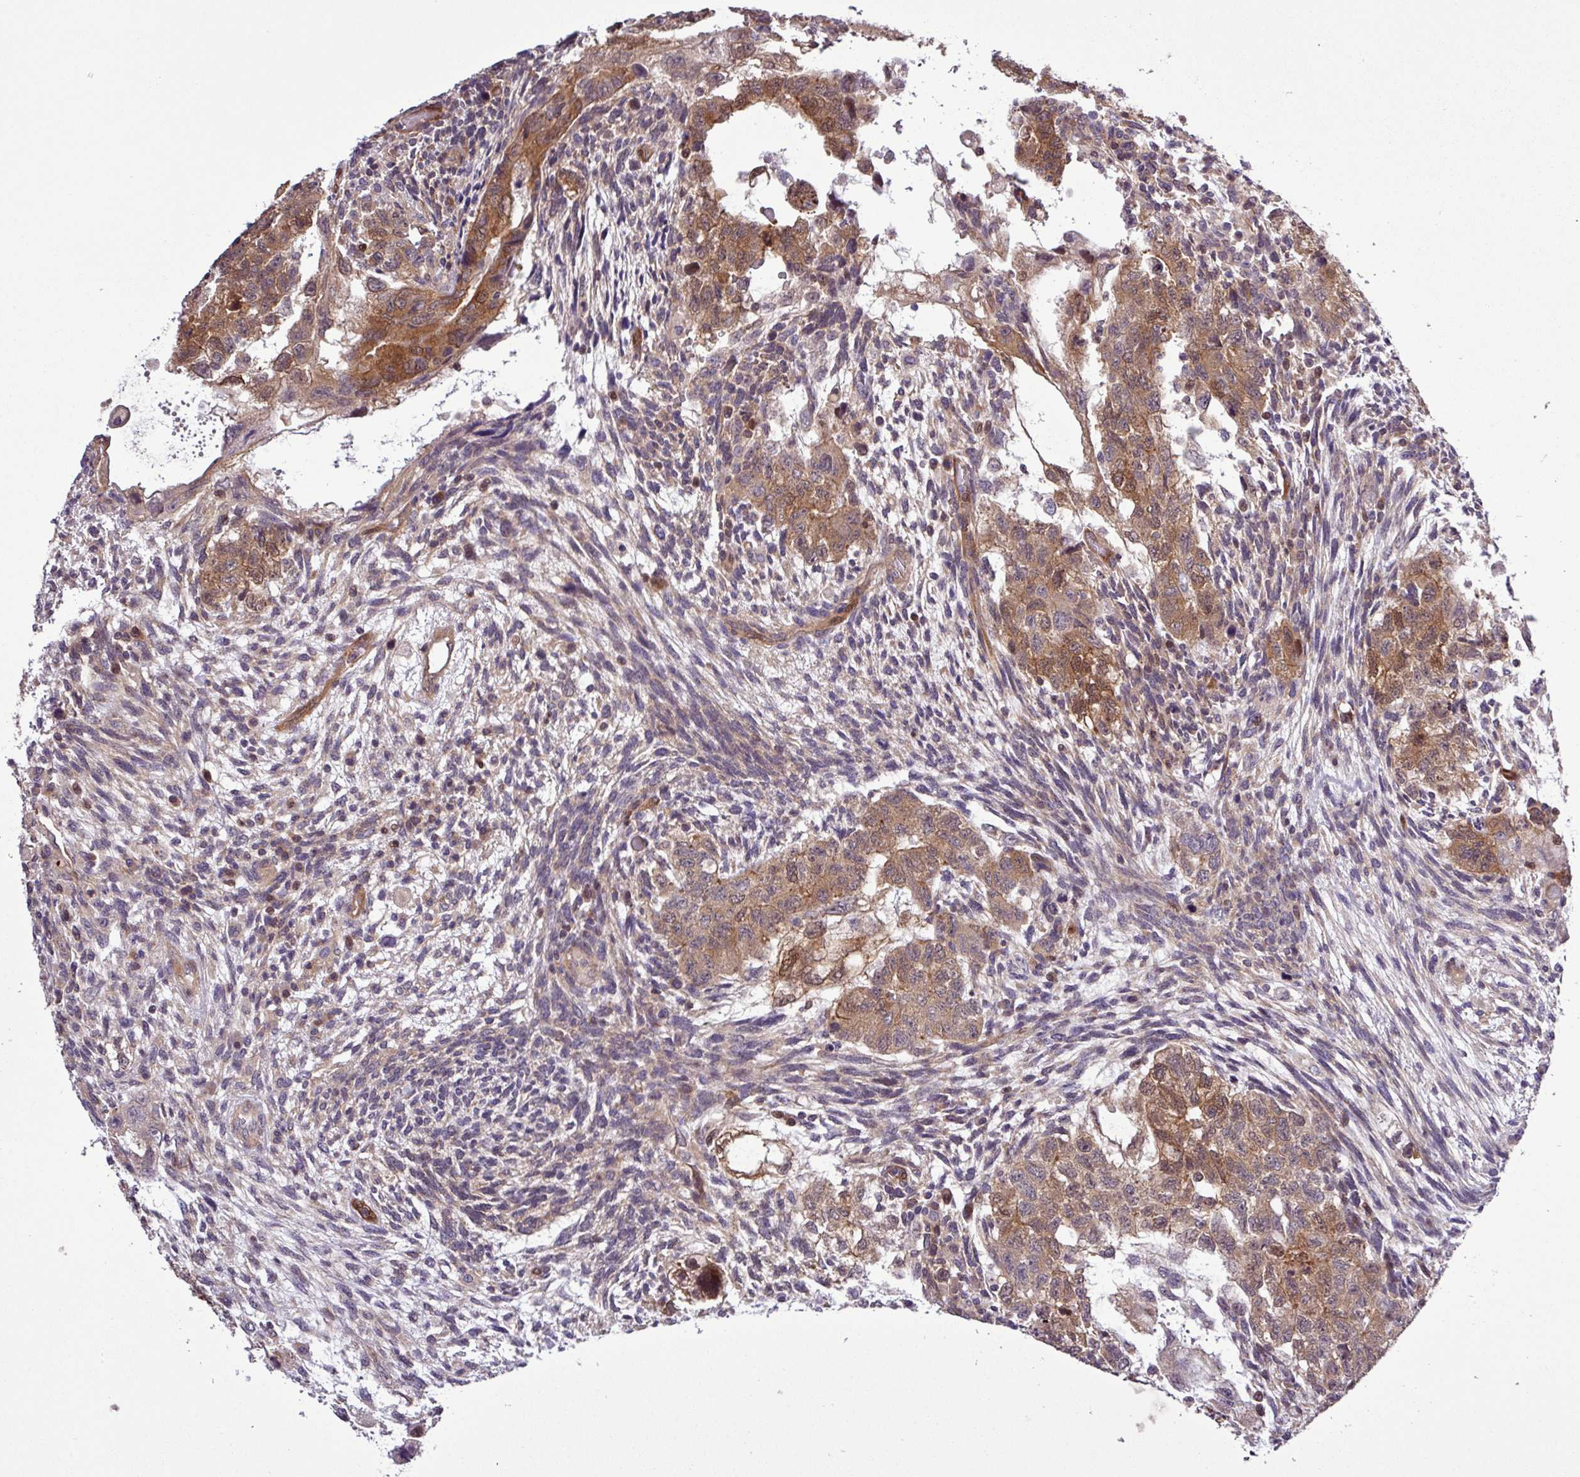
{"staining": {"intensity": "moderate", "quantity": ">75%", "location": "cytoplasmic/membranous"}, "tissue": "testis cancer", "cell_type": "Tumor cells", "image_type": "cancer", "snomed": [{"axis": "morphology", "description": "Normal tissue, NOS"}, {"axis": "morphology", "description": "Carcinoma, Embryonal, NOS"}, {"axis": "topography", "description": "Testis"}], "caption": "The immunohistochemical stain labels moderate cytoplasmic/membranous staining in tumor cells of testis cancer tissue. (Brightfield microscopy of DAB IHC at high magnification).", "gene": "CARHSP1", "patient": {"sex": "male", "age": 36}}